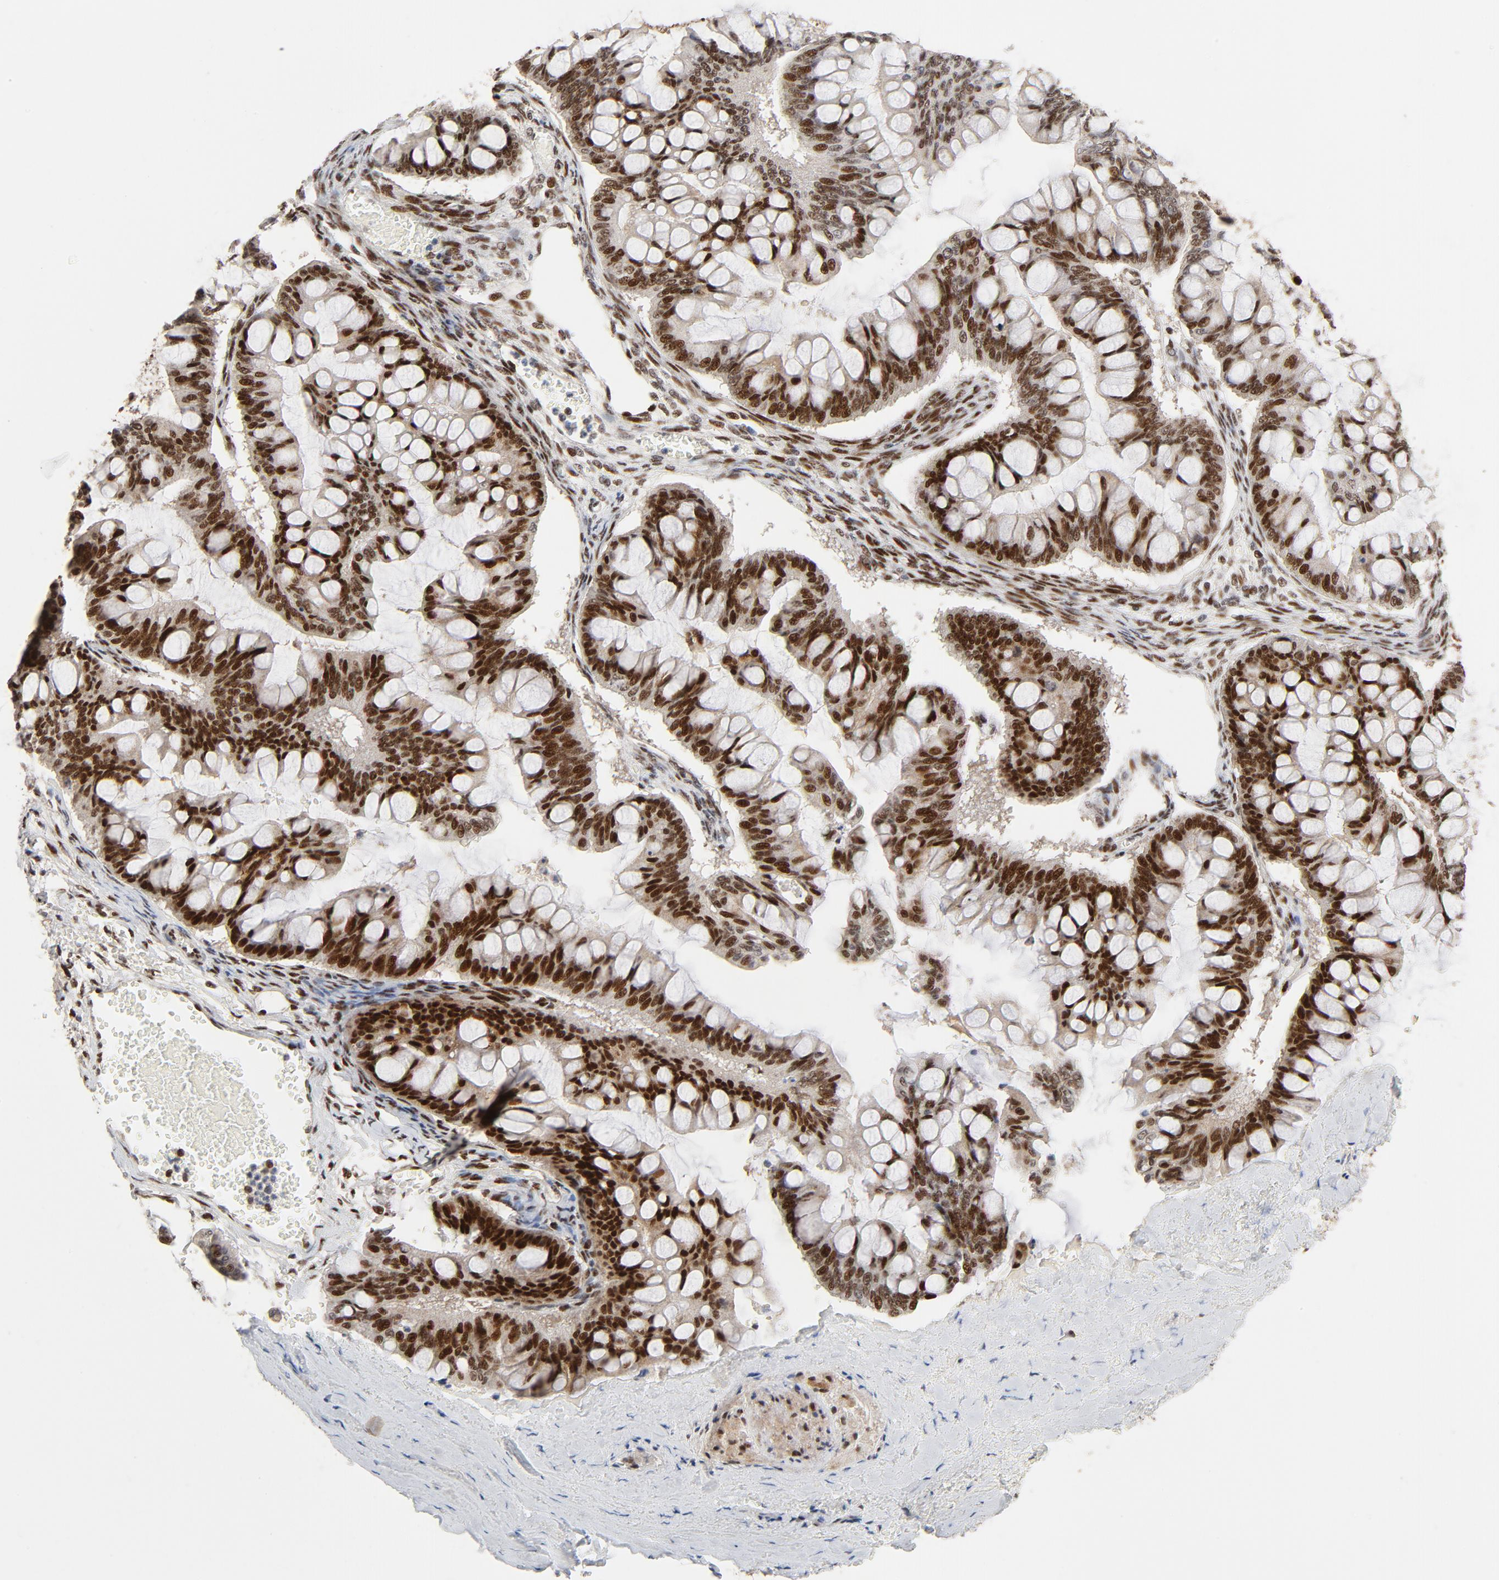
{"staining": {"intensity": "strong", "quantity": ">75%", "location": "nuclear"}, "tissue": "ovarian cancer", "cell_type": "Tumor cells", "image_type": "cancer", "snomed": [{"axis": "morphology", "description": "Cystadenocarcinoma, mucinous, NOS"}, {"axis": "topography", "description": "Ovary"}], "caption": "This is a photomicrograph of immunohistochemistry staining of mucinous cystadenocarcinoma (ovarian), which shows strong positivity in the nuclear of tumor cells.", "gene": "GTF2I", "patient": {"sex": "female", "age": 73}}